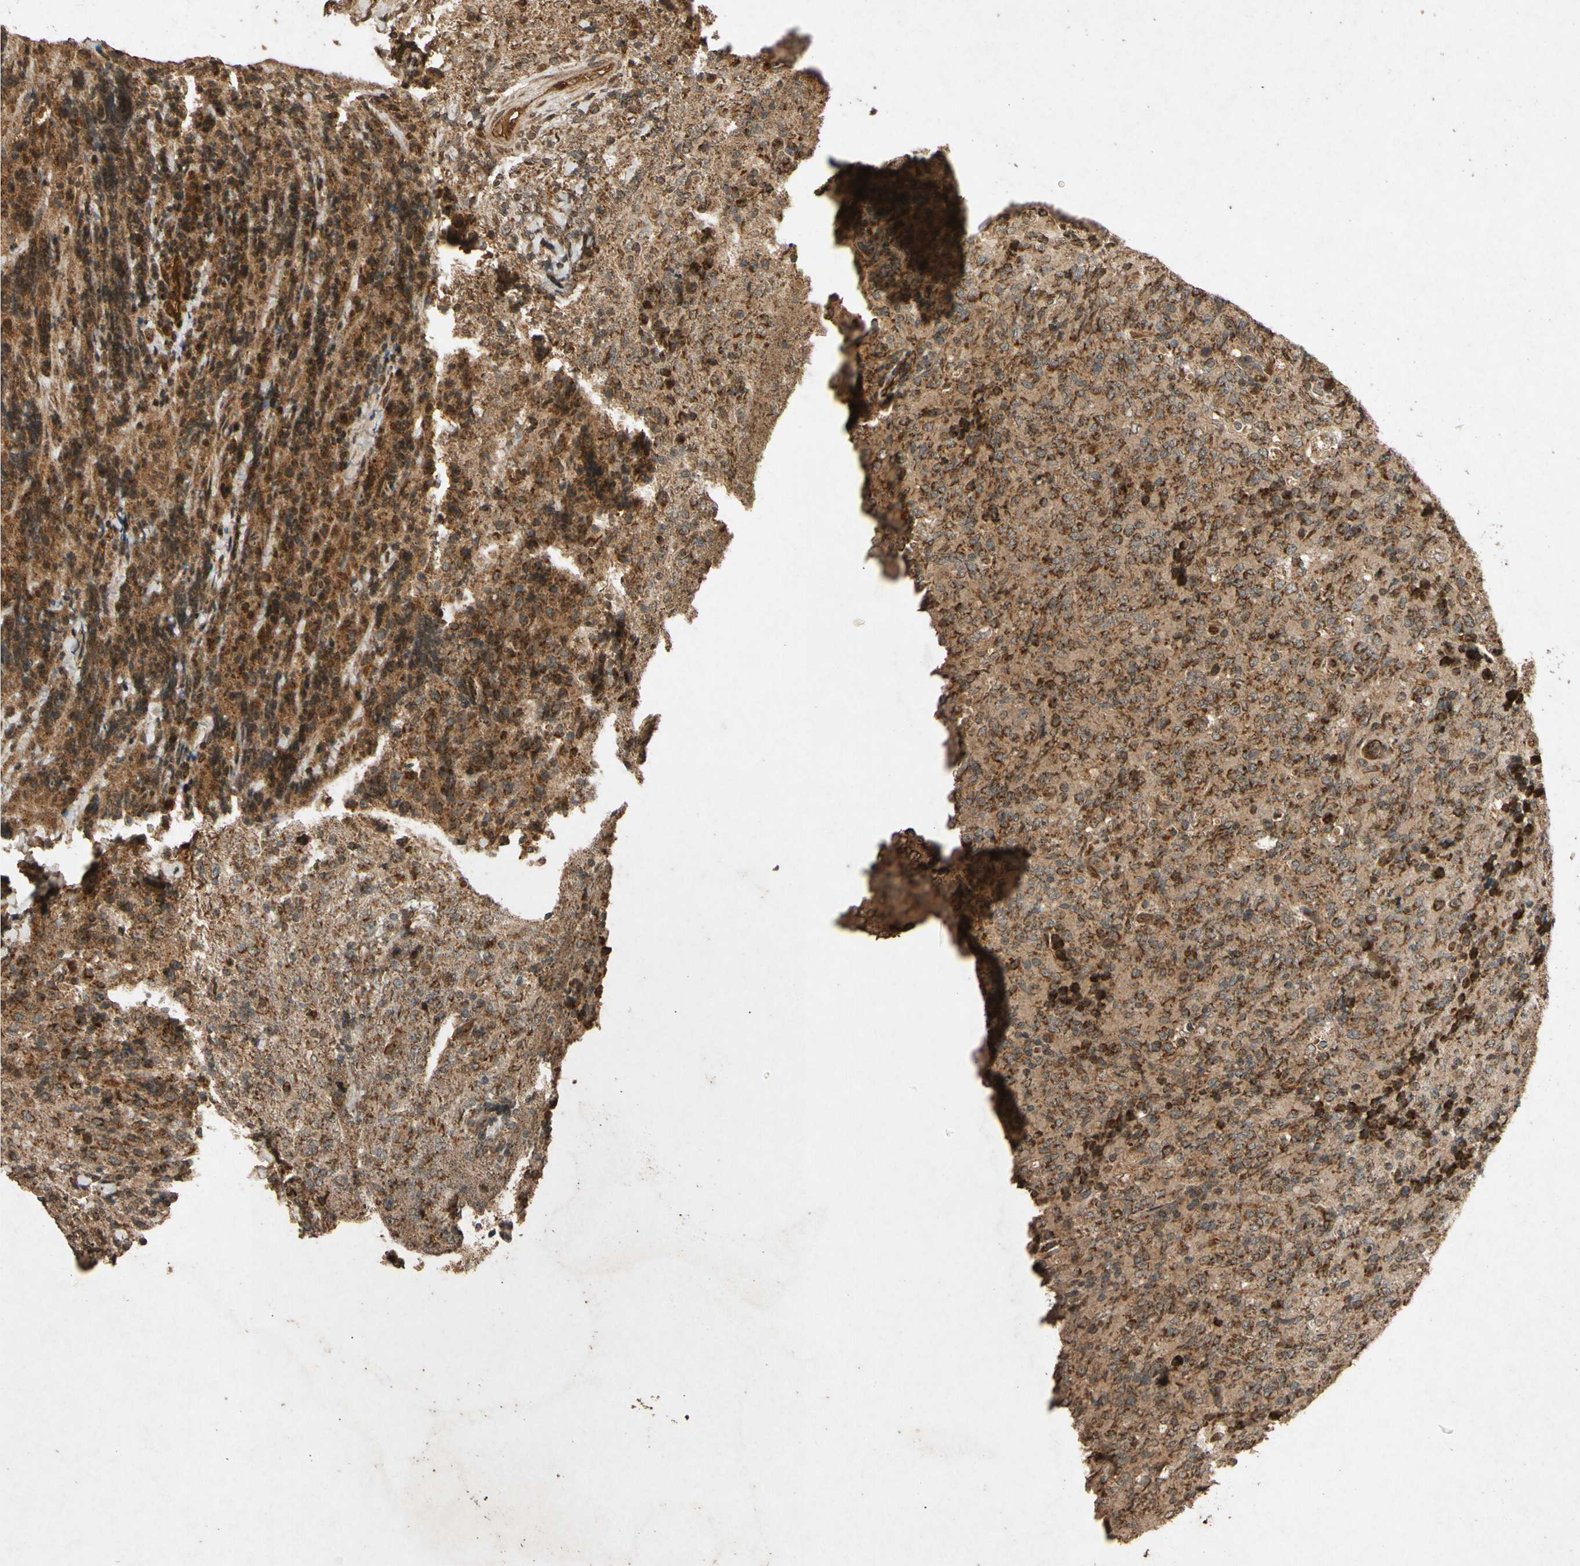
{"staining": {"intensity": "strong", "quantity": ">75%", "location": "cytoplasmic/membranous"}, "tissue": "lymphoma", "cell_type": "Tumor cells", "image_type": "cancer", "snomed": [{"axis": "morphology", "description": "Malignant lymphoma, non-Hodgkin's type, High grade"}, {"axis": "topography", "description": "Tonsil"}], "caption": "Immunohistochemical staining of human malignant lymphoma, non-Hodgkin's type (high-grade) demonstrates strong cytoplasmic/membranous protein expression in about >75% of tumor cells.", "gene": "TXN2", "patient": {"sex": "female", "age": 36}}